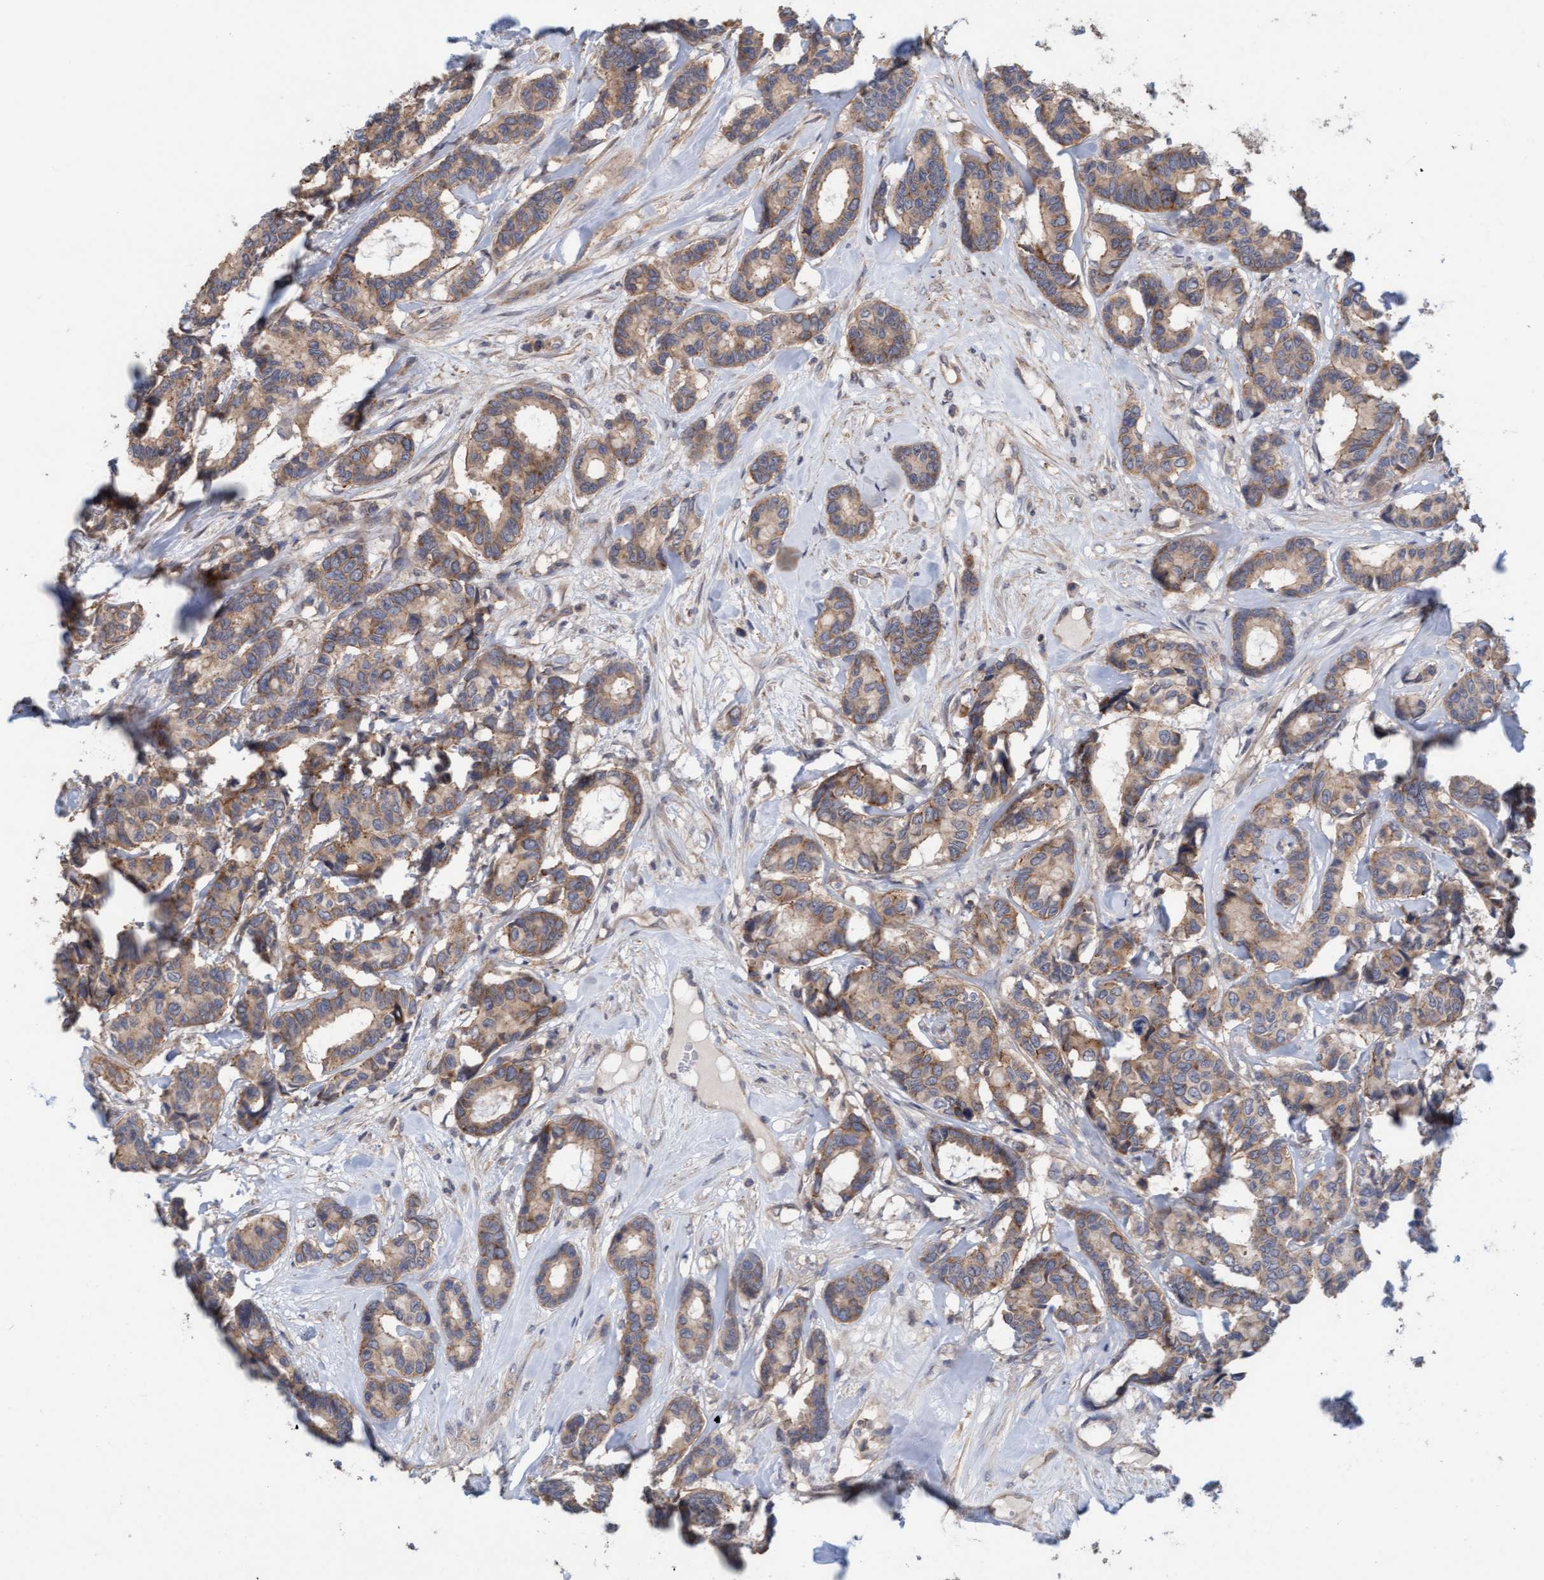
{"staining": {"intensity": "moderate", "quantity": ">75%", "location": "cytoplasmic/membranous"}, "tissue": "breast cancer", "cell_type": "Tumor cells", "image_type": "cancer", "snomed": [{"axis": "morphology", "description": "Duct carcinoma"}, {"axis": "topography", "description": "Breast"}], "caption": "Breast invasive ductal carcinoma tissue shows moderate cytoplasmic/membranous staining in about >75% of tumor cells, visualized by immunohistochemistry. (IHC, brightfield microscopy, high magnification).", "gene": "FXR2", "patient": {"sex": "female", "age": 87}}